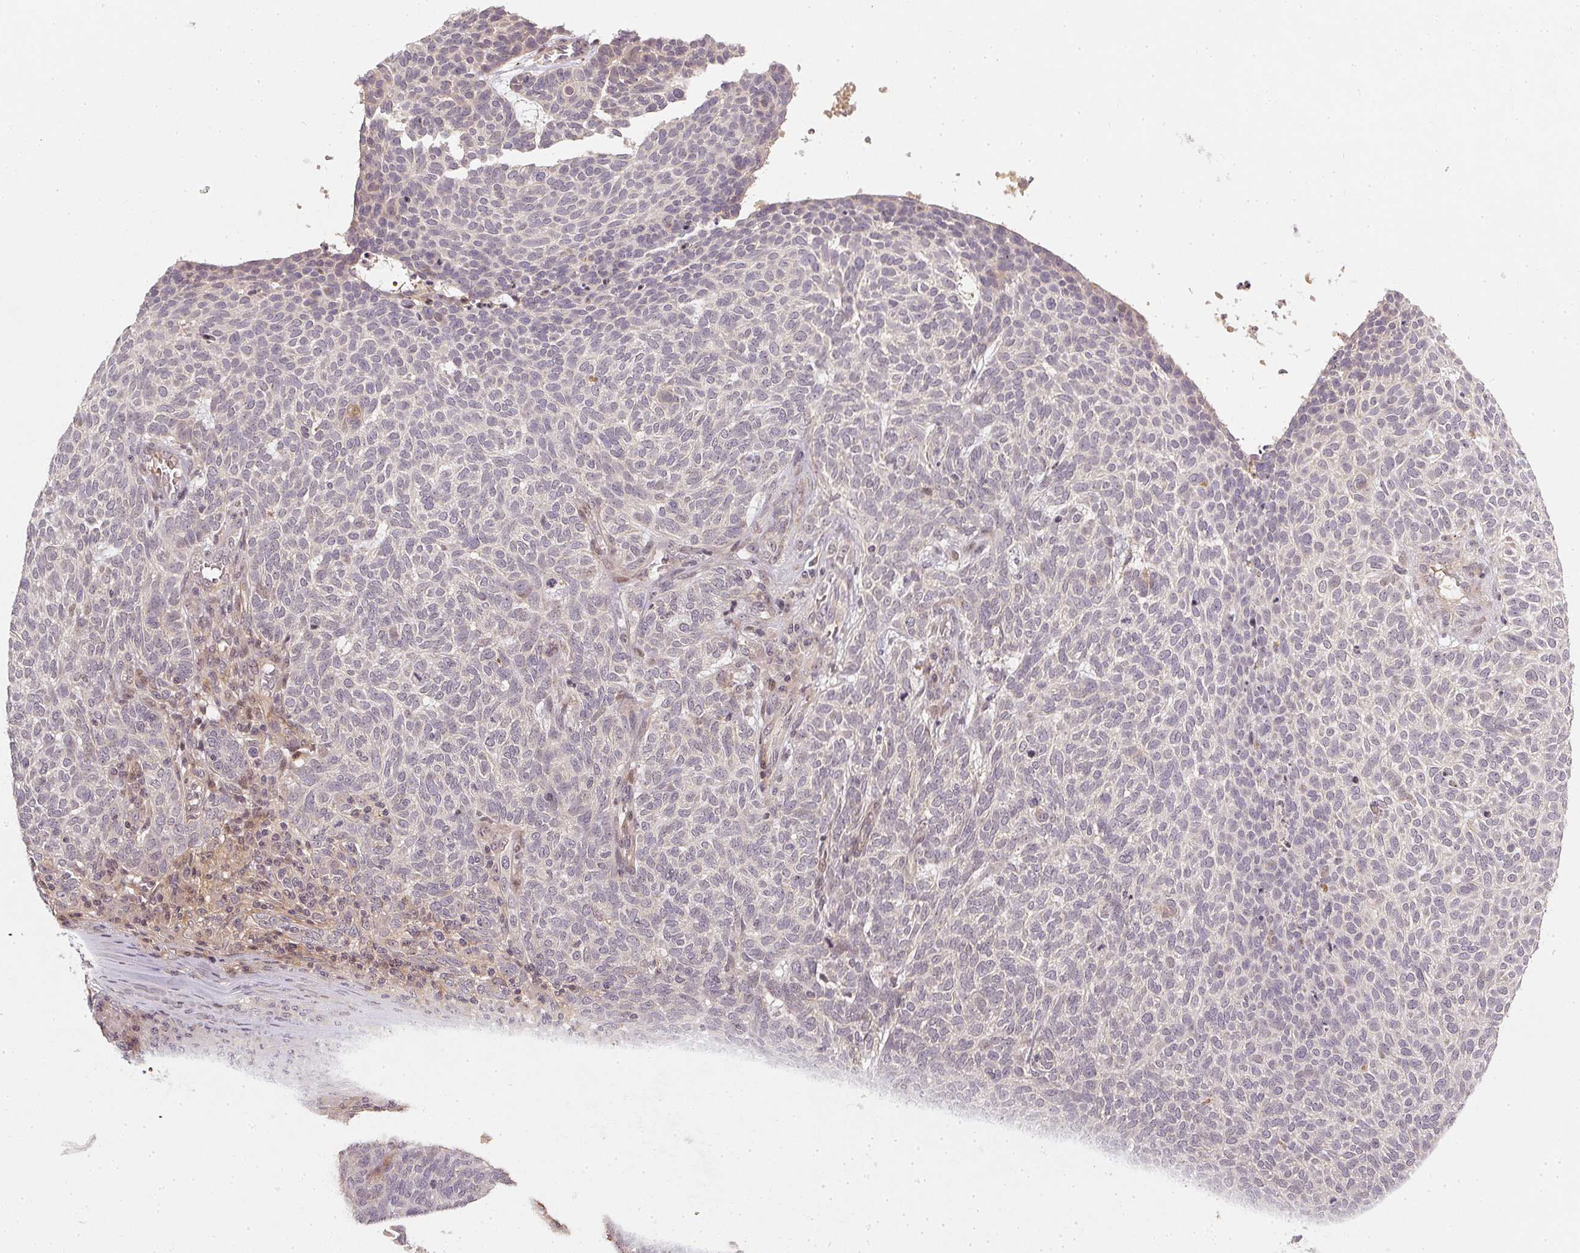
{"staining": {"intensity": "negative", "quantity": "none", "location": "none"}, "tissue": "skin cancer", "cell_type": "Tumor cells", "image_type": "cancer", "snomed": [{"axis": "morphology", "description": "Squamous cell carcinoma, NOS"}, {"axis": "topography", "description": "Skin"}], "caption": "DAB immunohistochemical staining of human skin cancer displays no significant staining in tumor cells.", "gene": "SERPINE1", "patient": {"sex": "female", "age": 90}}